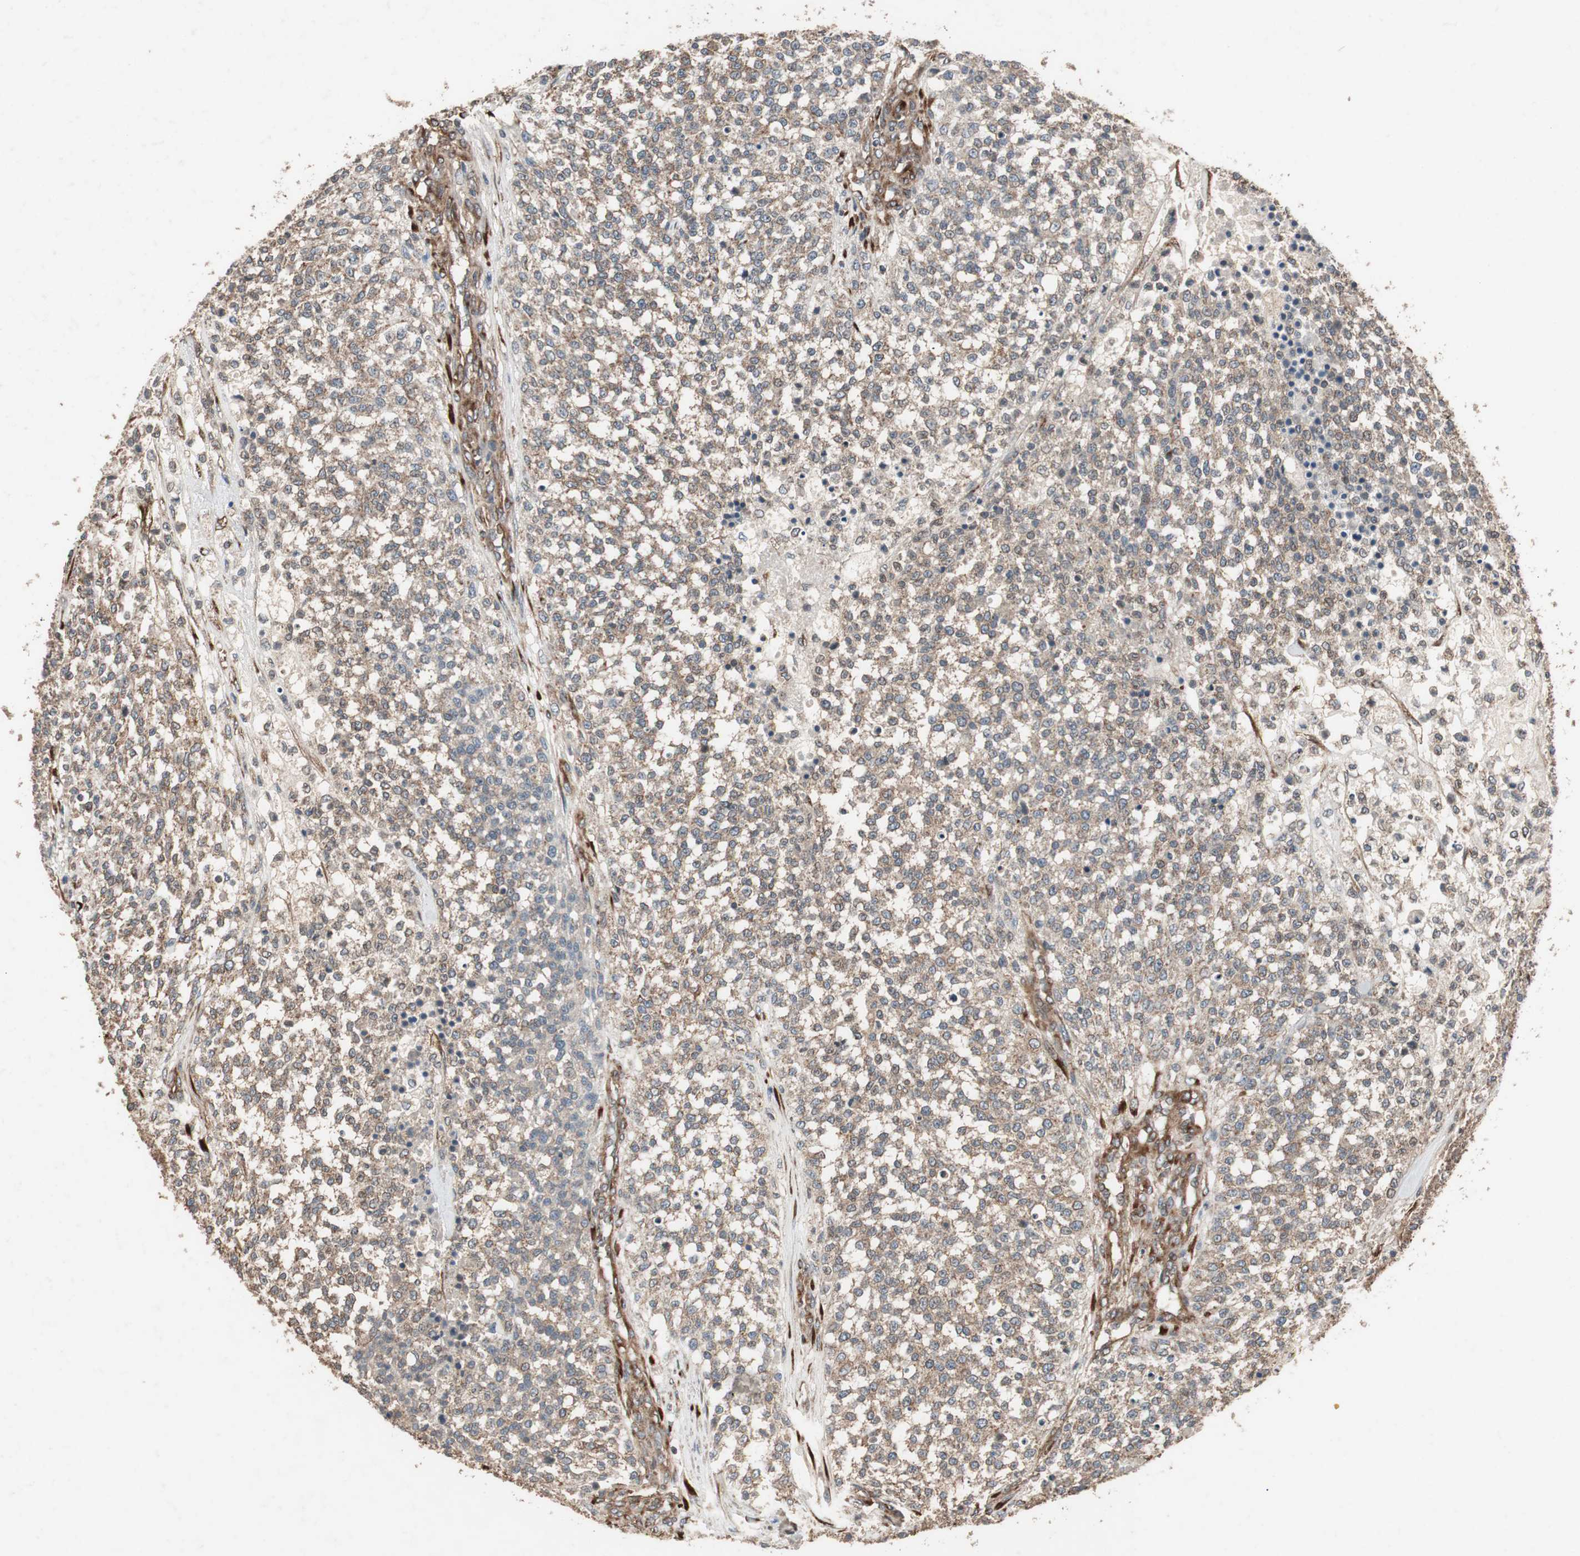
{"staining": {"intensity": "moderate", "quantity": ">75%", "location": "cytoplasmic/membranous"}, "tissue": "testis cancer", "cell_type": "Tumor cells", "image_type": "cancer", "snomed": [{"axis": "morphology", "description": "Seminoma, NOS"}, {"axis": "topography", "description": "Testis"}], "caption": "A brown stain highlights moderate cytoplasmic/membranous positivity of a protein in human testis seminoma tumor cells.", "gene": "LZTS1", "patient": {"sex": "male", "age": 59}}